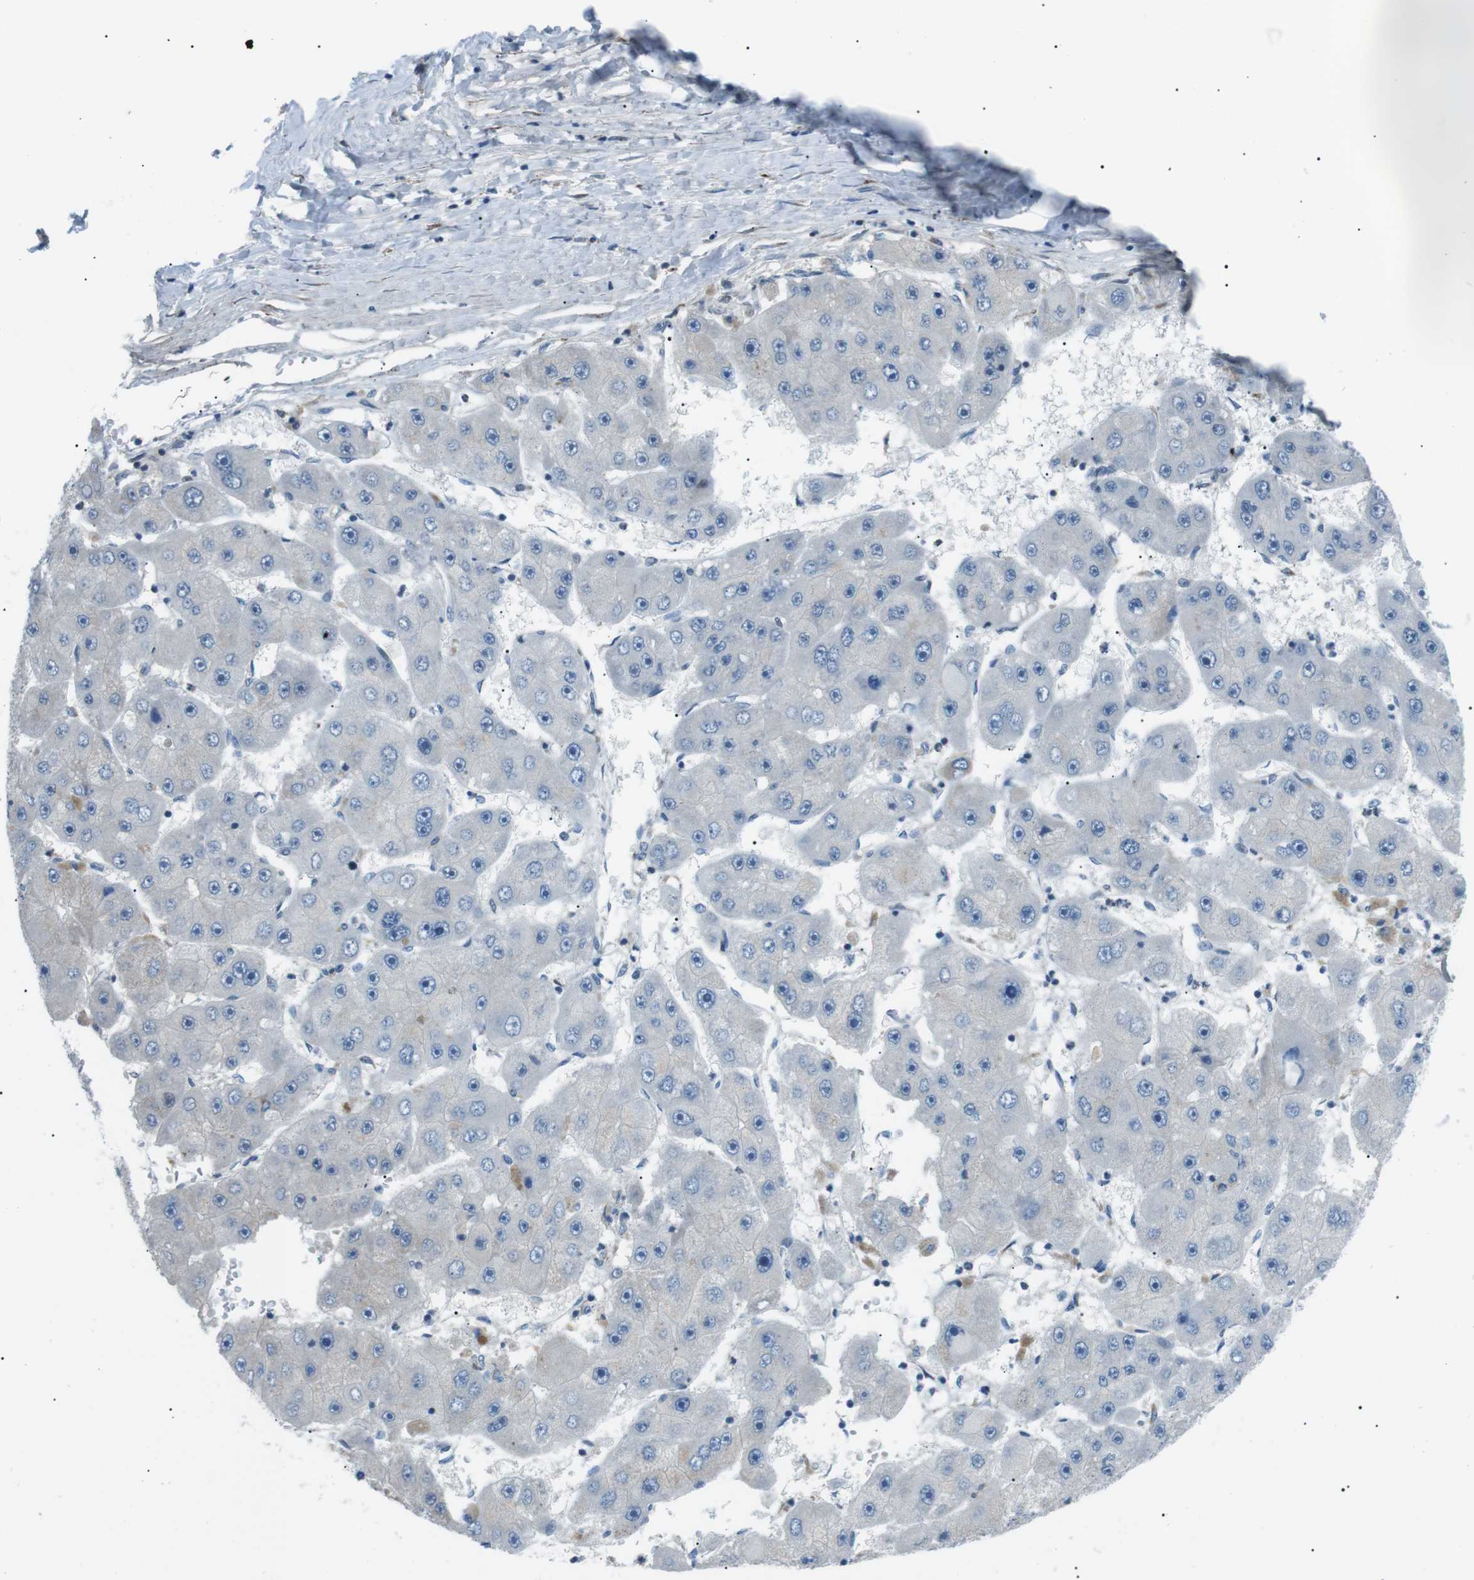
{"staining": {"intensity": "negative", "quantity": "none", "location": "none"}, "tissue": "liver cancer", "cell_type": "Tumor cells", "image_type": "cancer", "snomed": [{"axis": "morphology", "description": "Carcinoma, Hepatocellular, NOS"}, {"axis": "topography", "description": "Liver"}], "caption": "IHC photomicrograph of liver hepatocellular carcinoma stained for a protein (brown), which reveals no staining in tumor cells.", "gene": "ARID5B", "patient": {"sex": "female", "age": 61}}